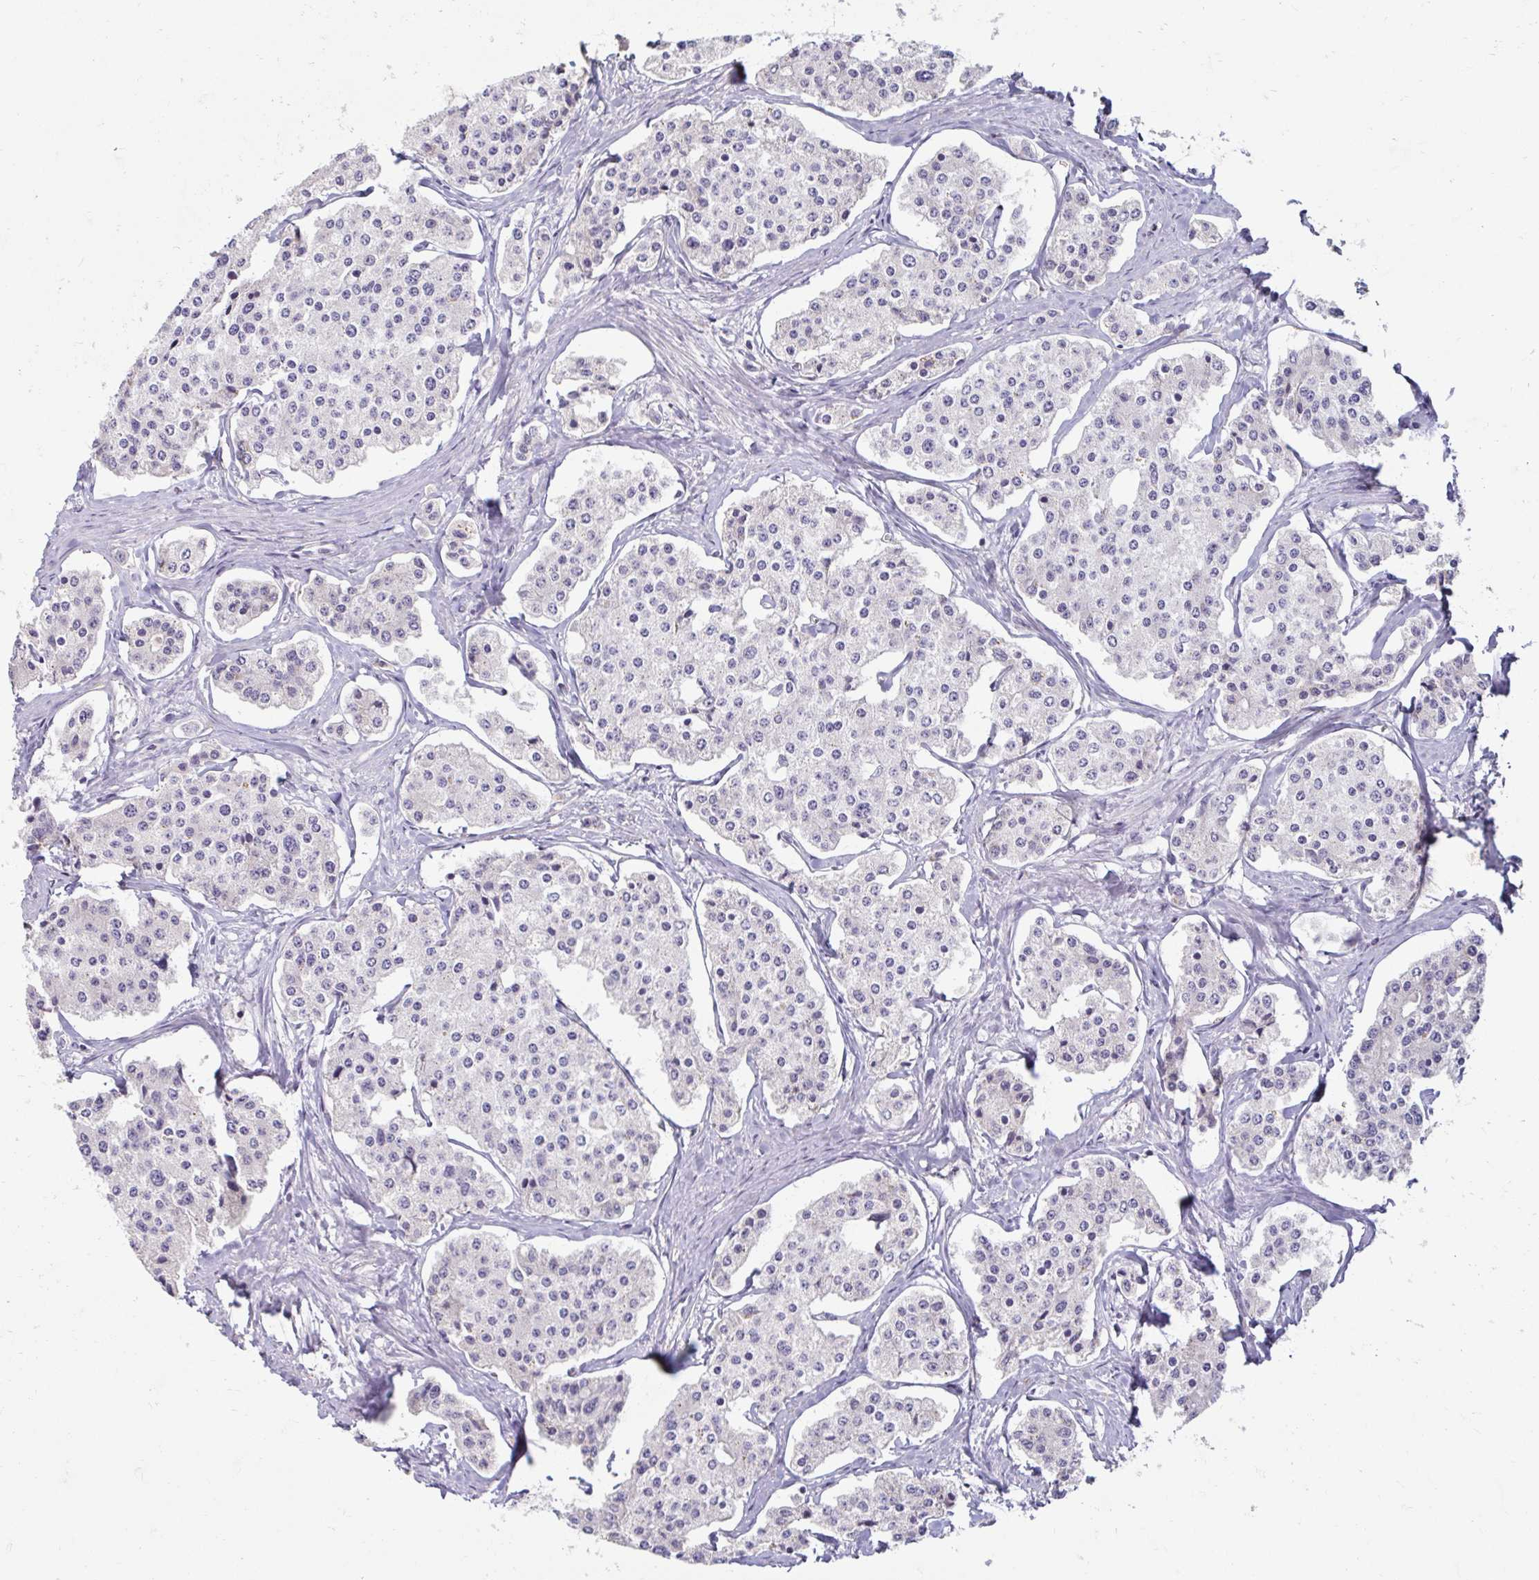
{"staining": {"intensity": "negative", "quantity": "none", "location": "none"}, "tissue": "carcinoid", "cell_type": "Tumor cells", "image_type": "cancer", "snomed": [{"axis": "morphology", "description": "Carcinoid, malignant, NOS"}, {"axis": "topography", "description": "Small intestine"}], "caption": "Immunohistochemical staining of human carcinoid (malignant) reveals no significant staining in tumor cells.", "gene": "DDN", "patient": {"sex": "female", "age": 65}}